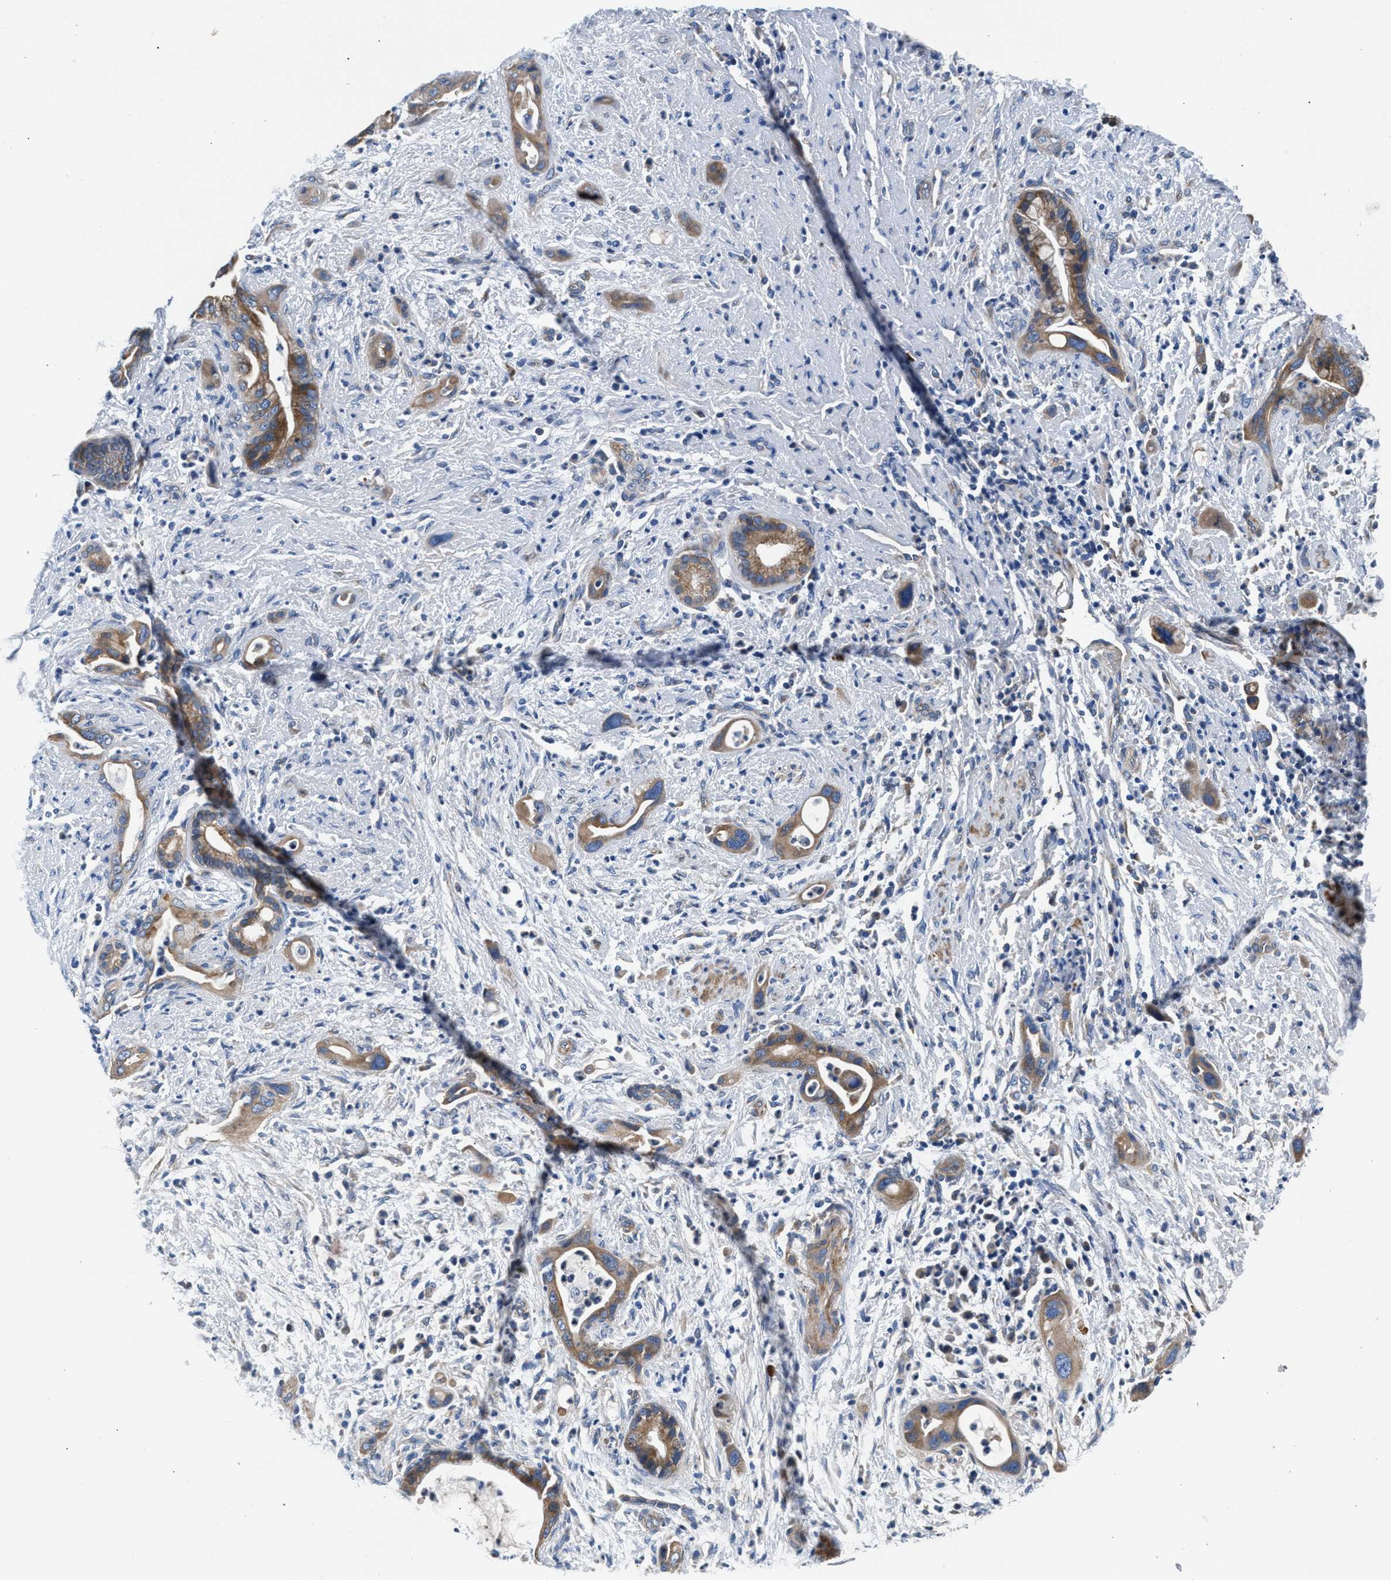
{"staining": {"intensity": "moderate", "quantity": ">75%", "location": "cytoplasmic/membranous"}, "tissue": "pancreatic cancer", "cell_type": "Tumor cells", "image_type": "cancer", "snomed": [{"axis": "morphology", "description": "Adenocarcinoma, NOS"}, {"axis": "topography", "description": "Pancreas"}], "caption": "Brown immunohistochemical staining in pancreatic adenocarcinoma reveals moderate cytoplasmic/membranous positivity in approximately >75% of tumor cells. (Brightfield microscopy of DAB IHC at high magnification).", "gene": "CDRT4", "patient": {"sex": "male", "age": 59}}